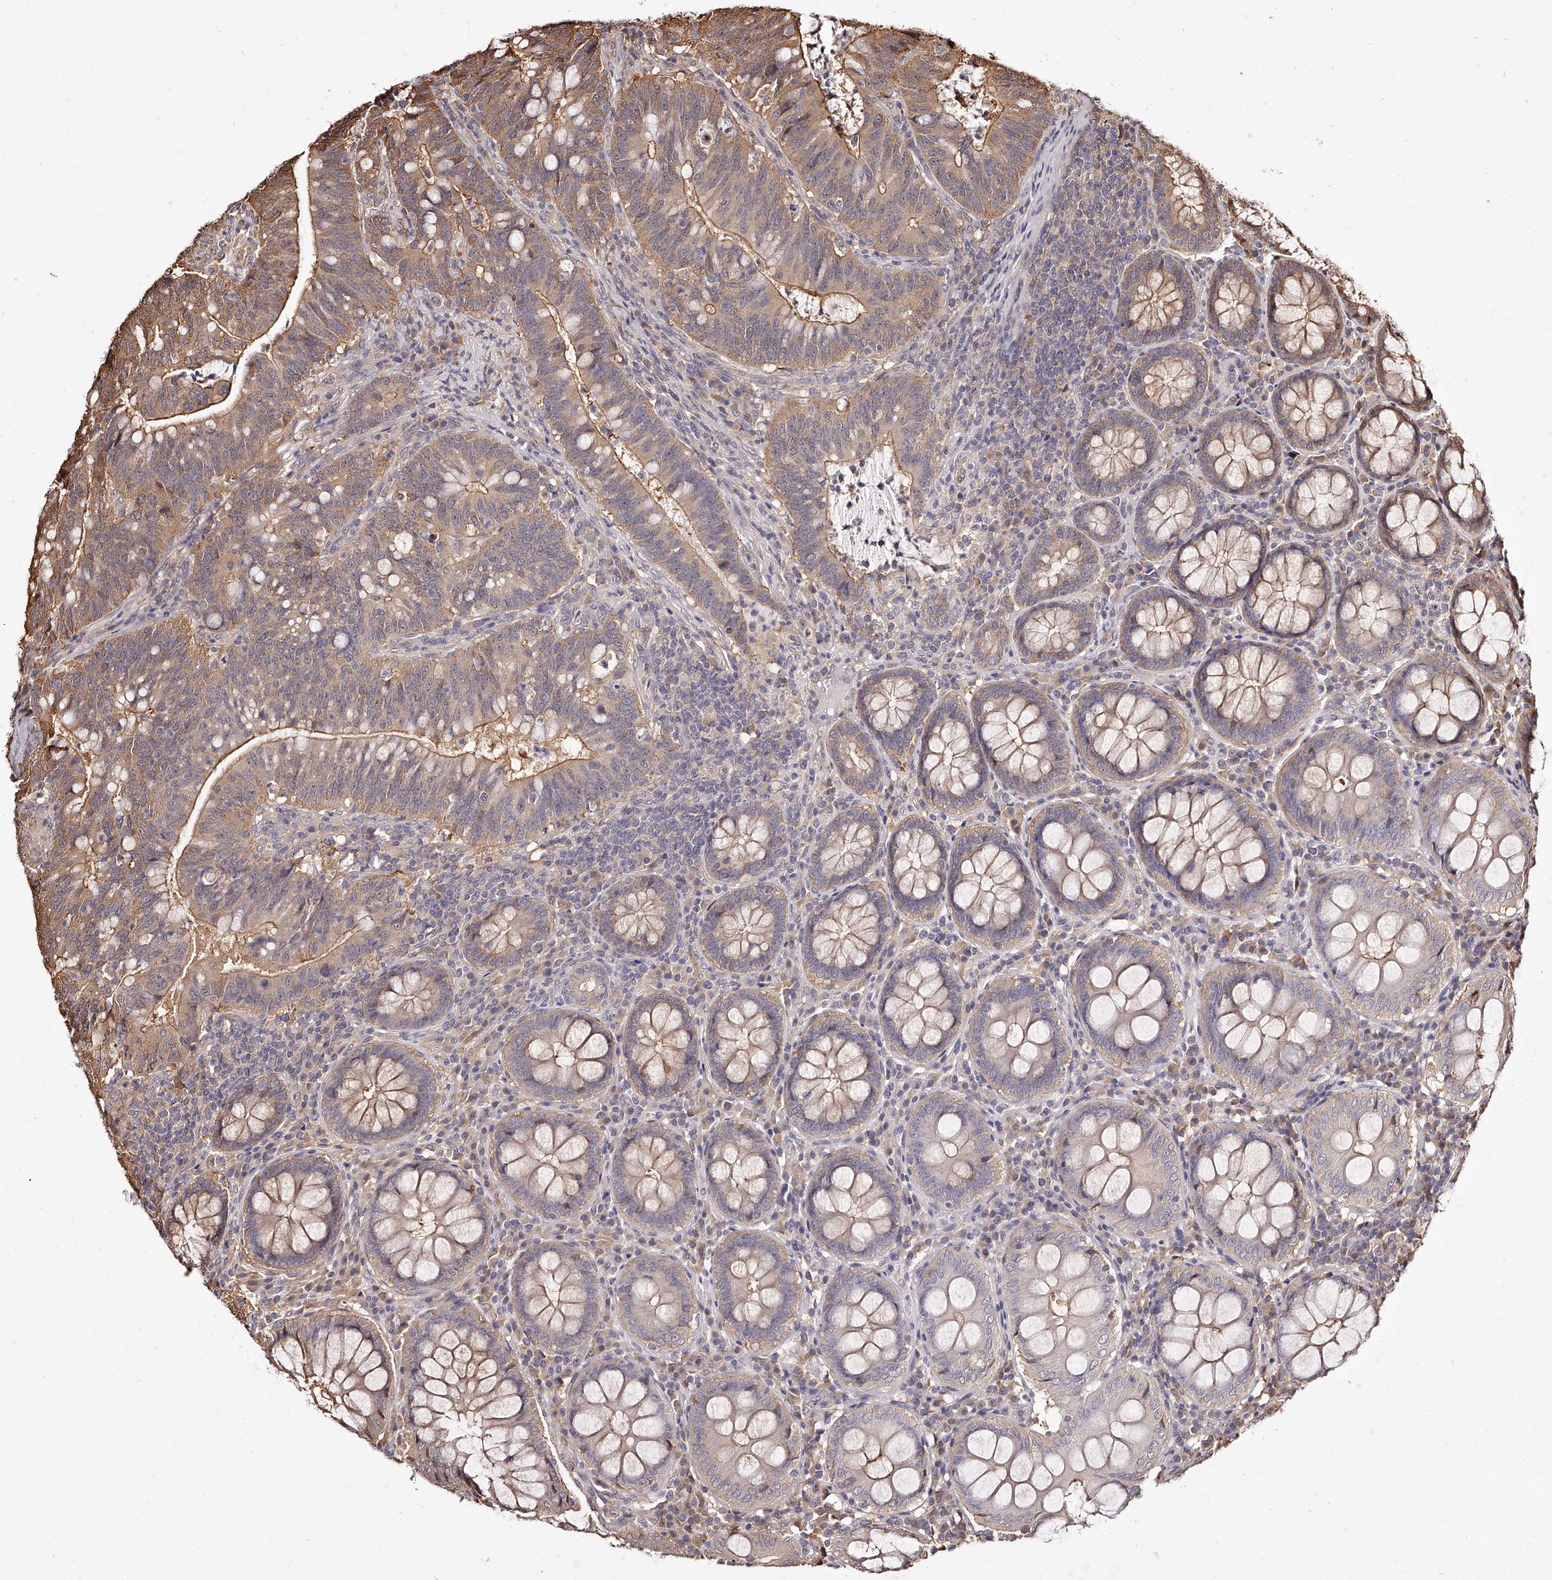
{"staining": {"intensity": "moderate", "quantity": ">75%", "location": "cytoplasmic/membranous"}, "tissue": "colorectal cancer", "cell_type": "Tumor cells", "image_type": "cancer", "snomed": [{"axis": "morphology", "description": "Adenocarcinoma, NOS"}, {"axis": "topography", "description": "Colon"}], "caption": "This is a histology image of immunohistochemistry (IHC) staining of colorectal cancer (adenocarcinoma), which shows moderate staining in the cytoplasmic/membranous of tumor cells.", "gene": "ZNF582", "patient": {"sex": "female", "age": 66}}